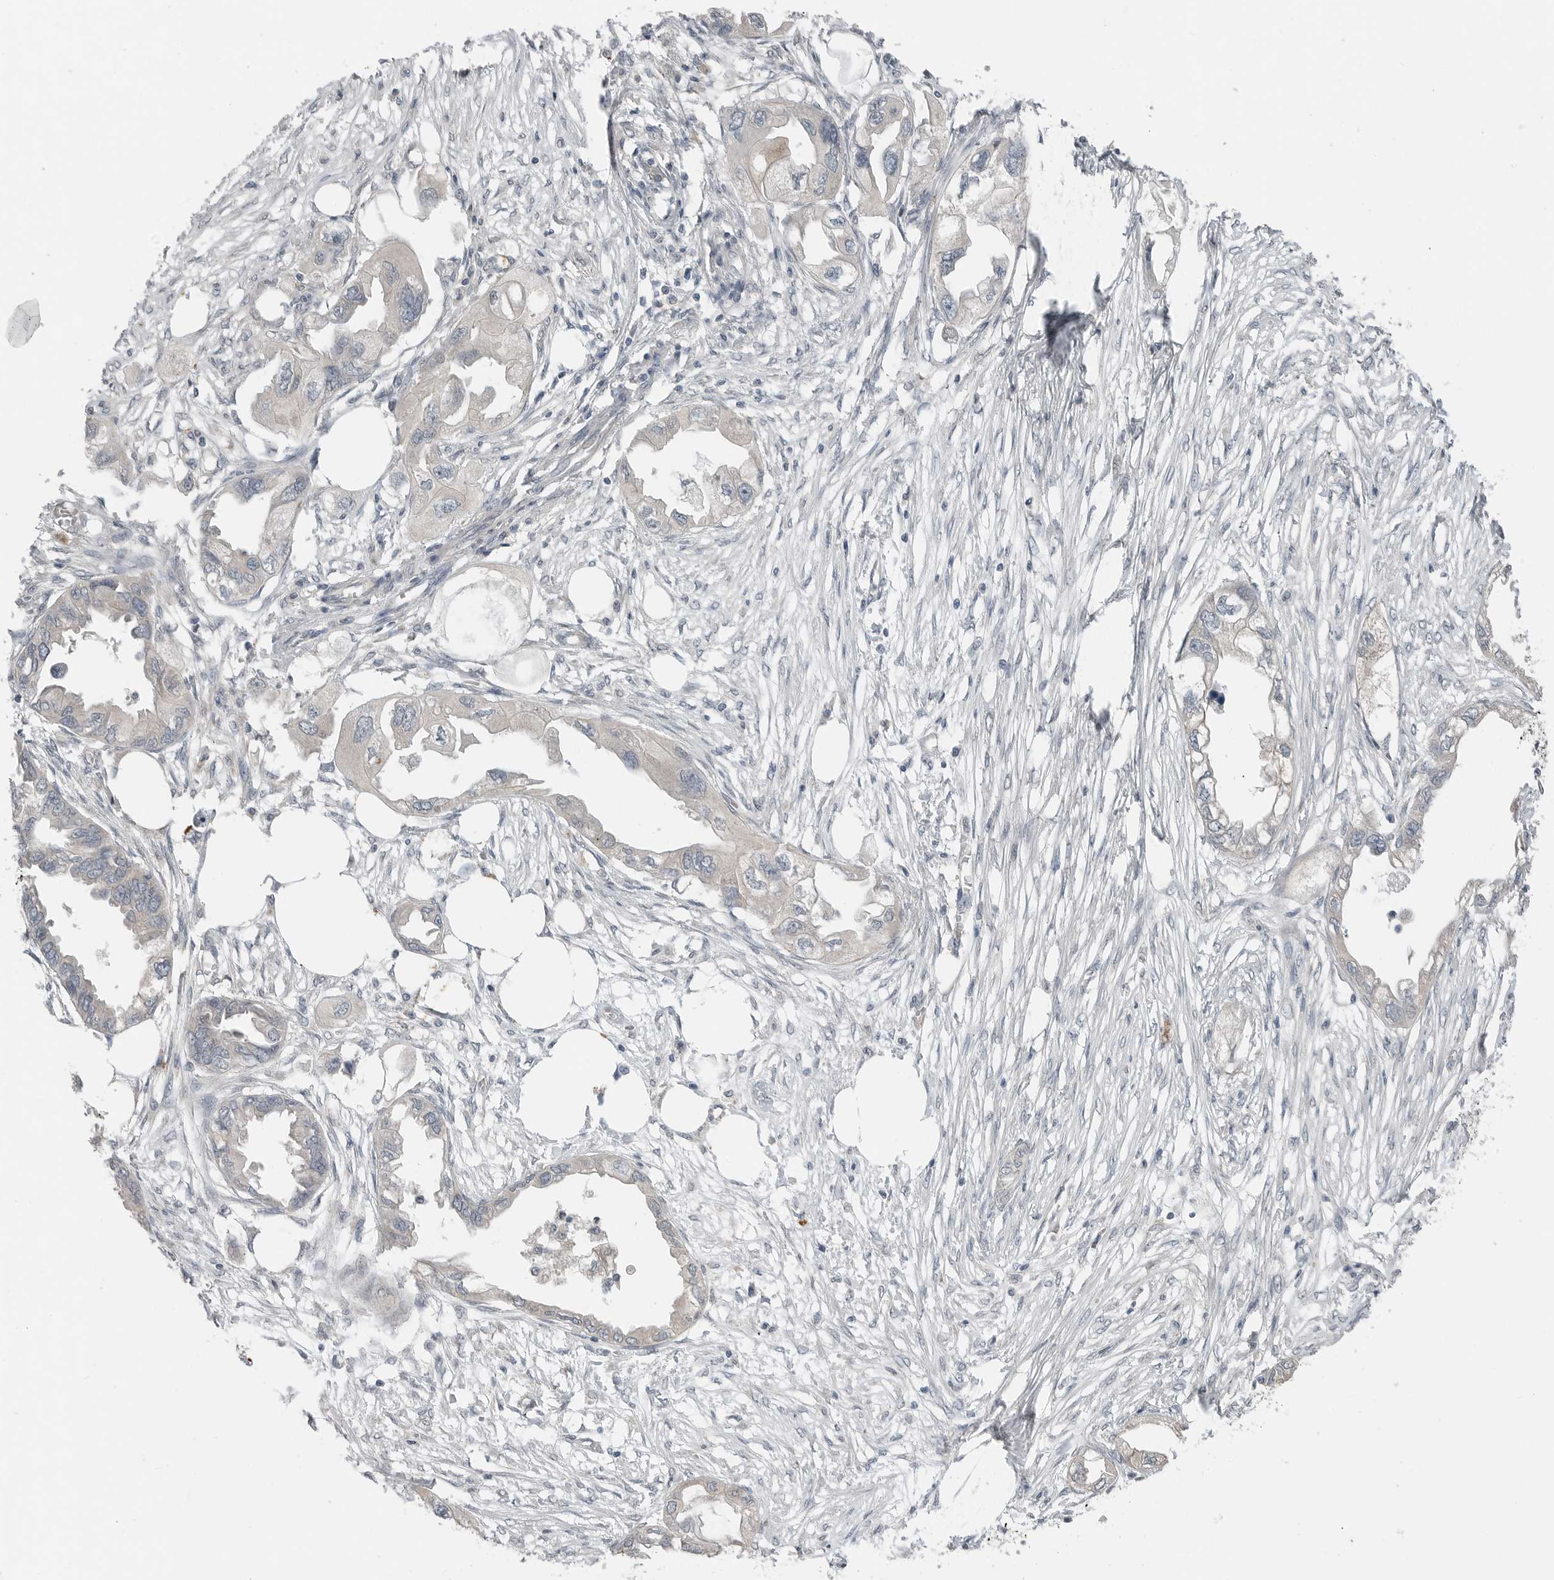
{"staining": {"intensity": "weak", "quantity": "25%-75%", "location": "cytoplasmic/membranous"}, "tissue": "endometrial cancer", "cell_type": "Tumor cells", "image_type": "cancer", "snomed": [{"axis": "morphology", "description": "Adenocarcinoma, NOS"}, {"axis": "morphology", "description": "Adenocarcinoma, metastatic, NOS"}, {"axis": "topography", "description": "Adipose tissue"}, {"axis": "topography", "description": "Endometrium"}], "caption": "Immunohistochemical staining of human metastatic adenocarcinoma (endometrial) displays low levels of weak cytoplasmic/membranous protein staining in approximately 25%-75% of tumor cells.", "gene": "FCRLB", "patient": {"sex": "female", "age": 67}}